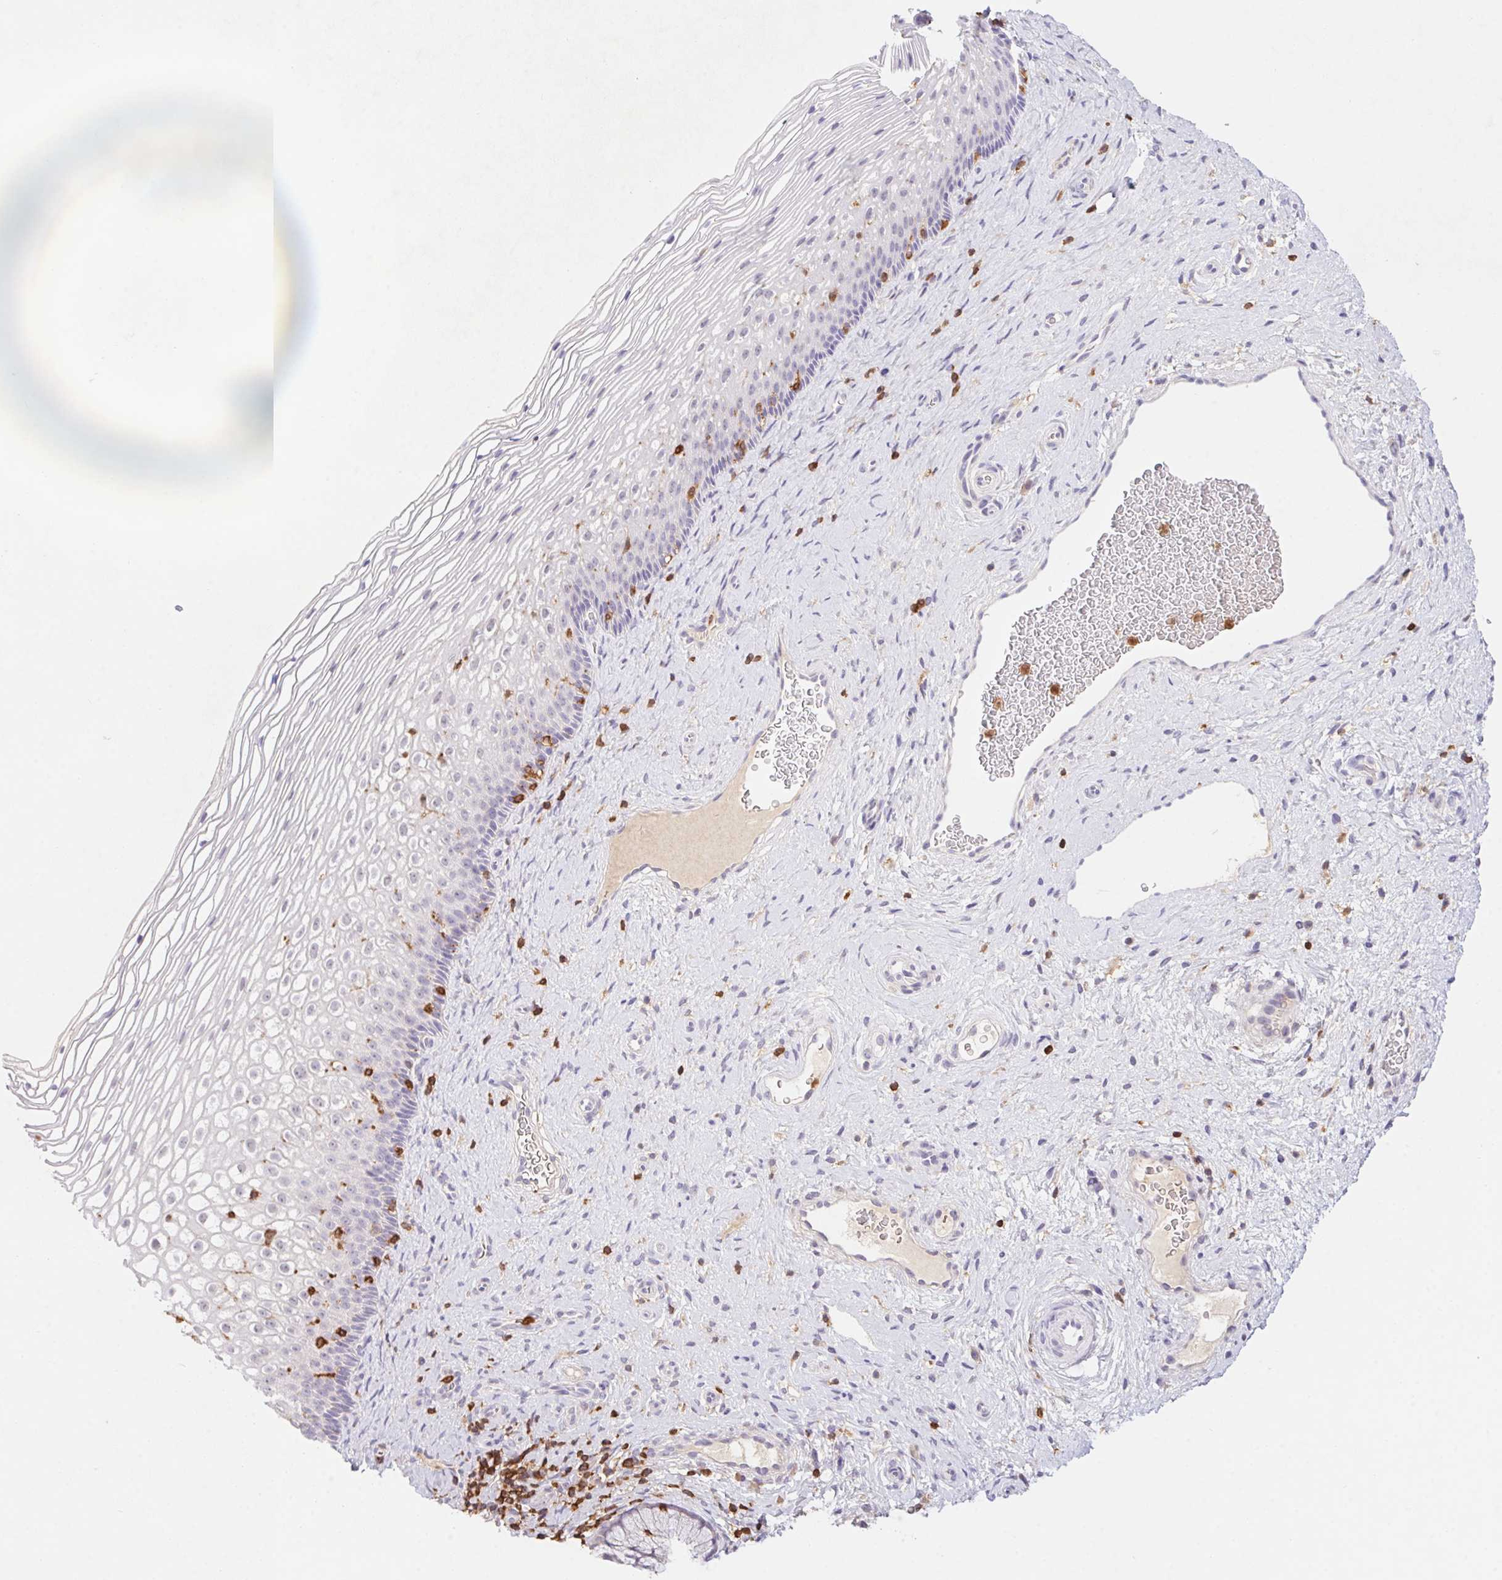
{"staining": {"intensity": "negative", "quantity": "none", "location": "none"}, "tissue": "cervix", "cell_type": "Glandular cells", "image_type": "normal", "snomed": [{"axis": "morphology", "description": "Normal tissue, NOS"}, {"axis": "topography", "description": "Cervix"}], "caption": "High power microscopy photomicrograph of an IHC photomicrograph of unremarkable cervix, revealing no significant staining in glandular cells.", "gene": "APBB1IP", "patient": {"sex": "female", "age": 34}}